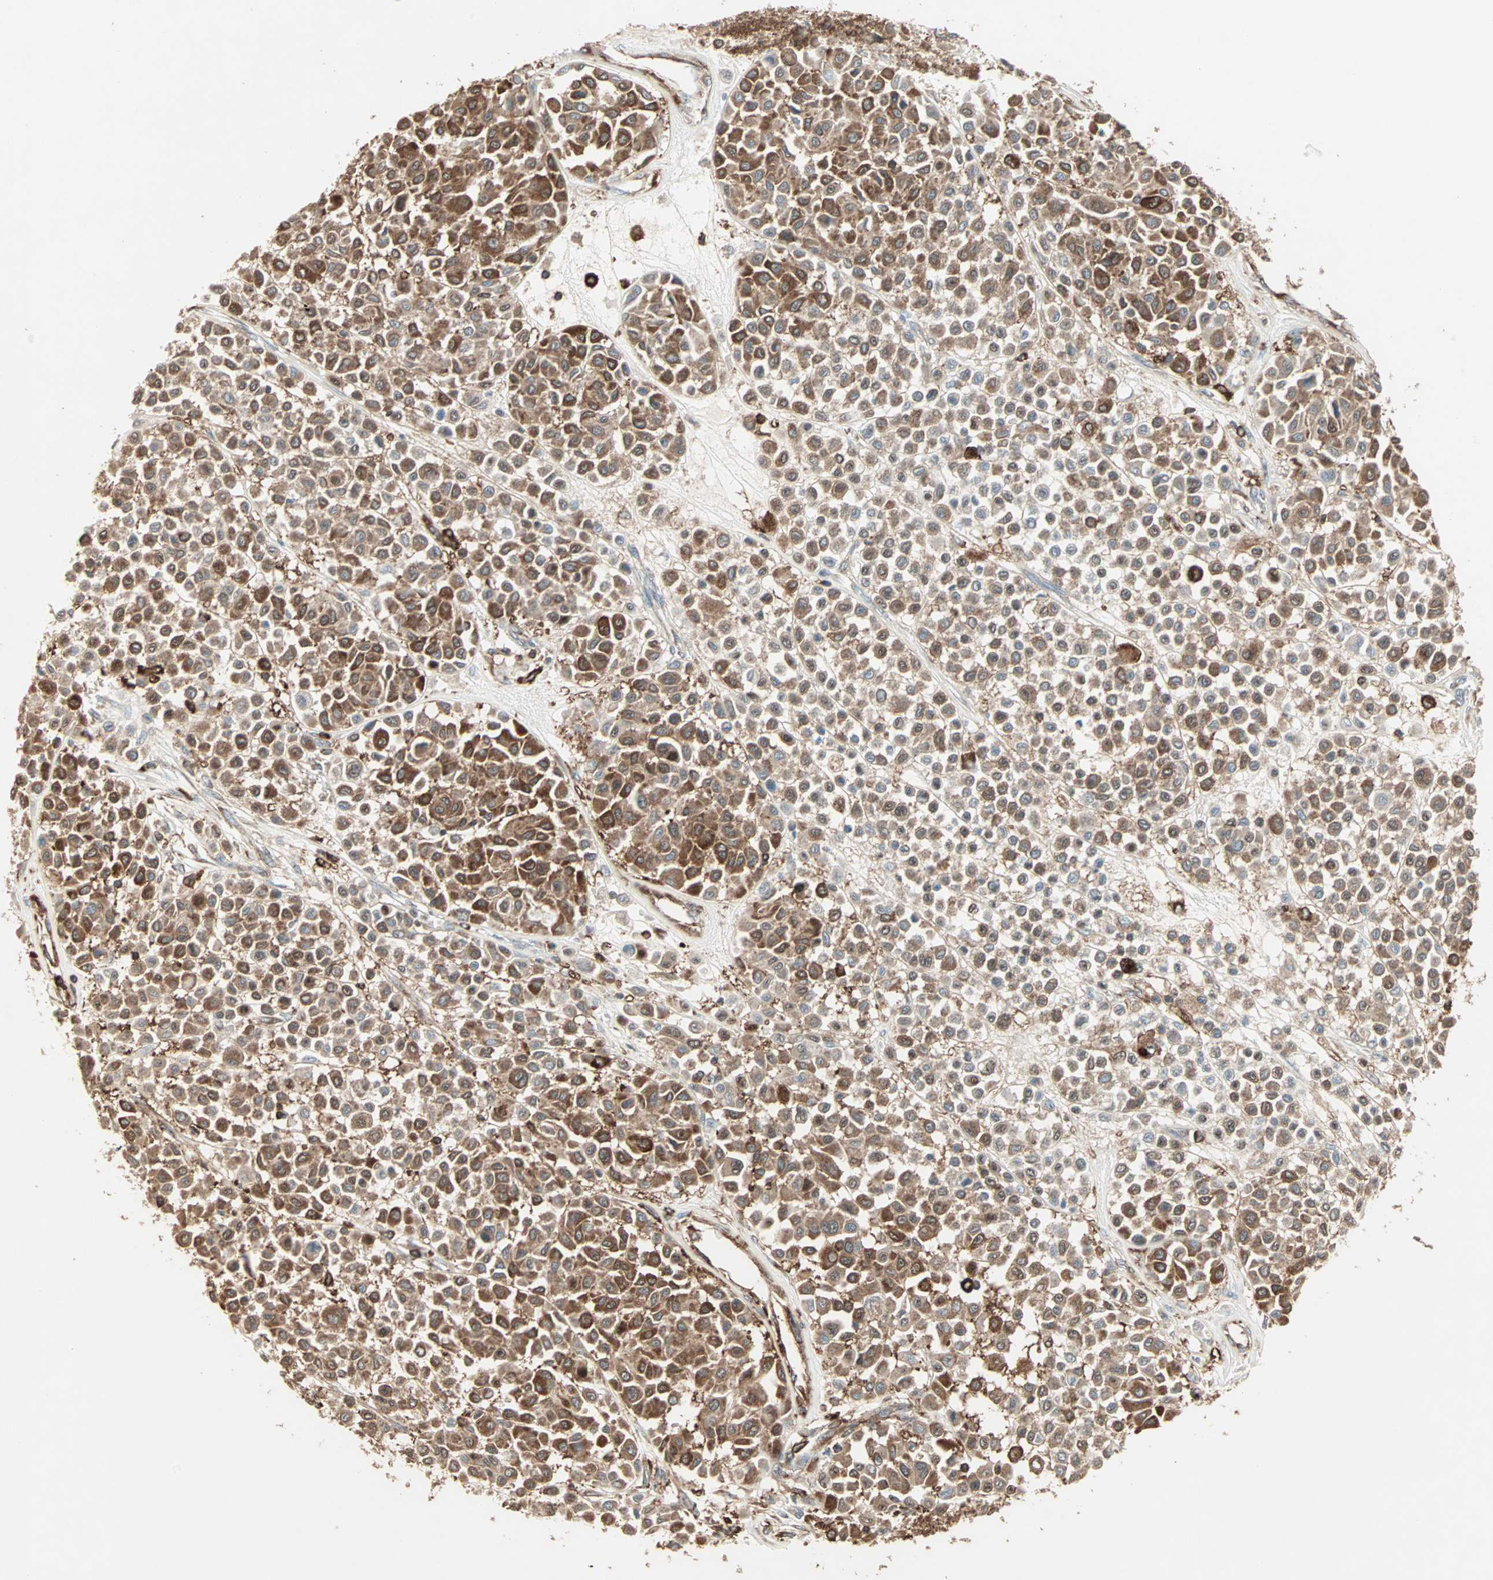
{"staining": {"intensity": "strong", "quantity": ">75%", "location": "cytoplasmic/membranous,nuclear"}, "tissue": "melanoma", "cell_type": "Tumor cells", "image_type": "cancer", "snomed": [{"axis": "morphology", "description": "Malignant melanoma, Metastatic site"}, {"axis": "topography", "description": "Soft tissue"}], "caption": "A histopathology image of melanoma stained for a protein exhibits strong cytoplasmic/membranous and nuclear brown staining in tumor cells.", "gene": "MMP3", "patient": {"sex": "male", "age": 41}}